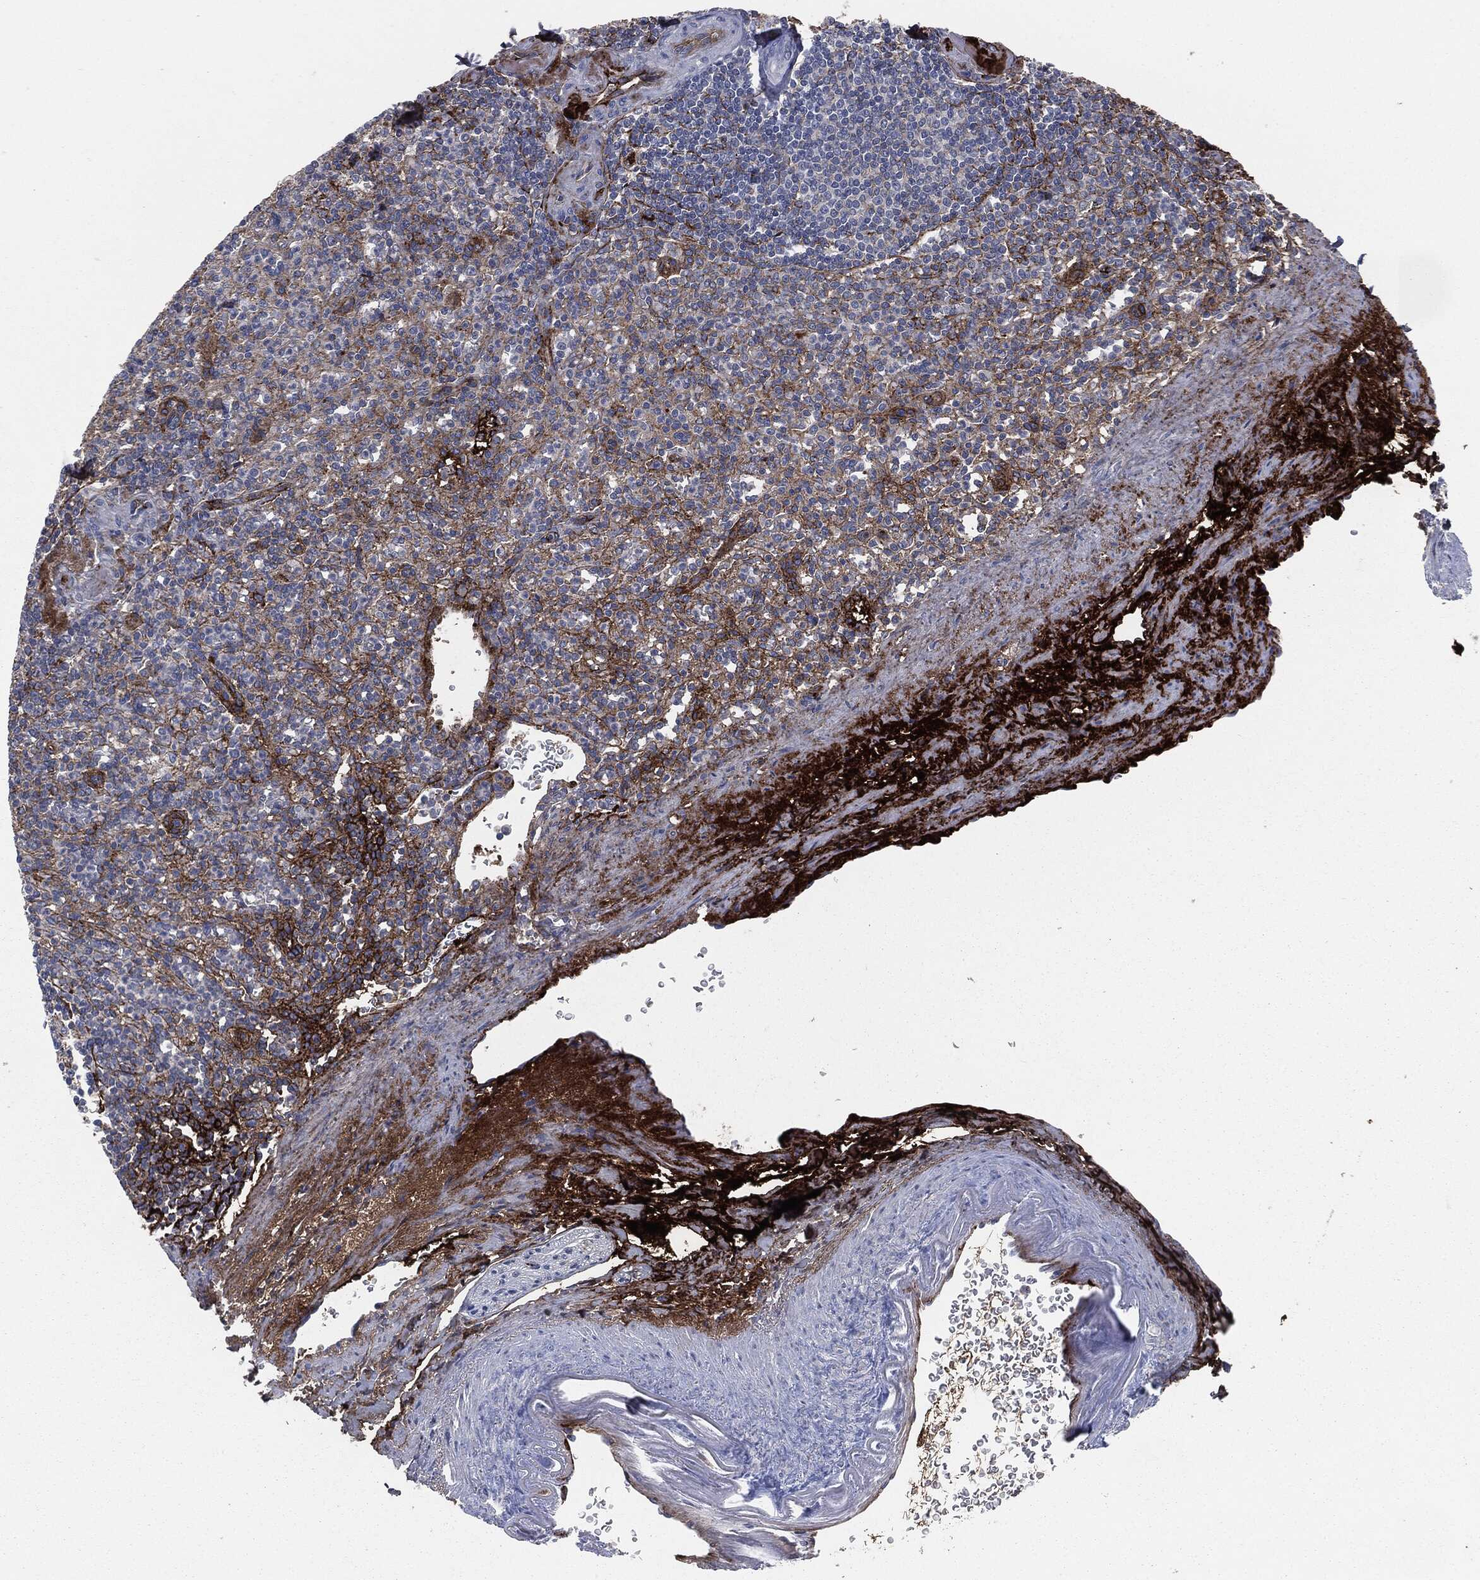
{"staining": {"intensity": "negative", "quantity": "none", "location": "none"}, "tissue": "spleen", "cell_type": "Cells in red pulp", "image_type": "normal", "snomed": [{"axis": "morphology", "description": "Normal tissue, NOS"}, {"axis": "topography", "description": "Spleen"}], "caption": "Immunohistochemistry image of unremarkable spleen: human spleen stained with DAB (3,3'-diaminobenzidine) demonstrates no significant protein positivity in cells in red pulp. The staining was performed using DAB (3,3'-diaminobenzidine) to visualize the protein expression in brown, while the nuclei were stained in blue with hematoxylin (Magnification: 20x).", "gene": "APOB", "patient": {"sex": "female", "age": 74}}